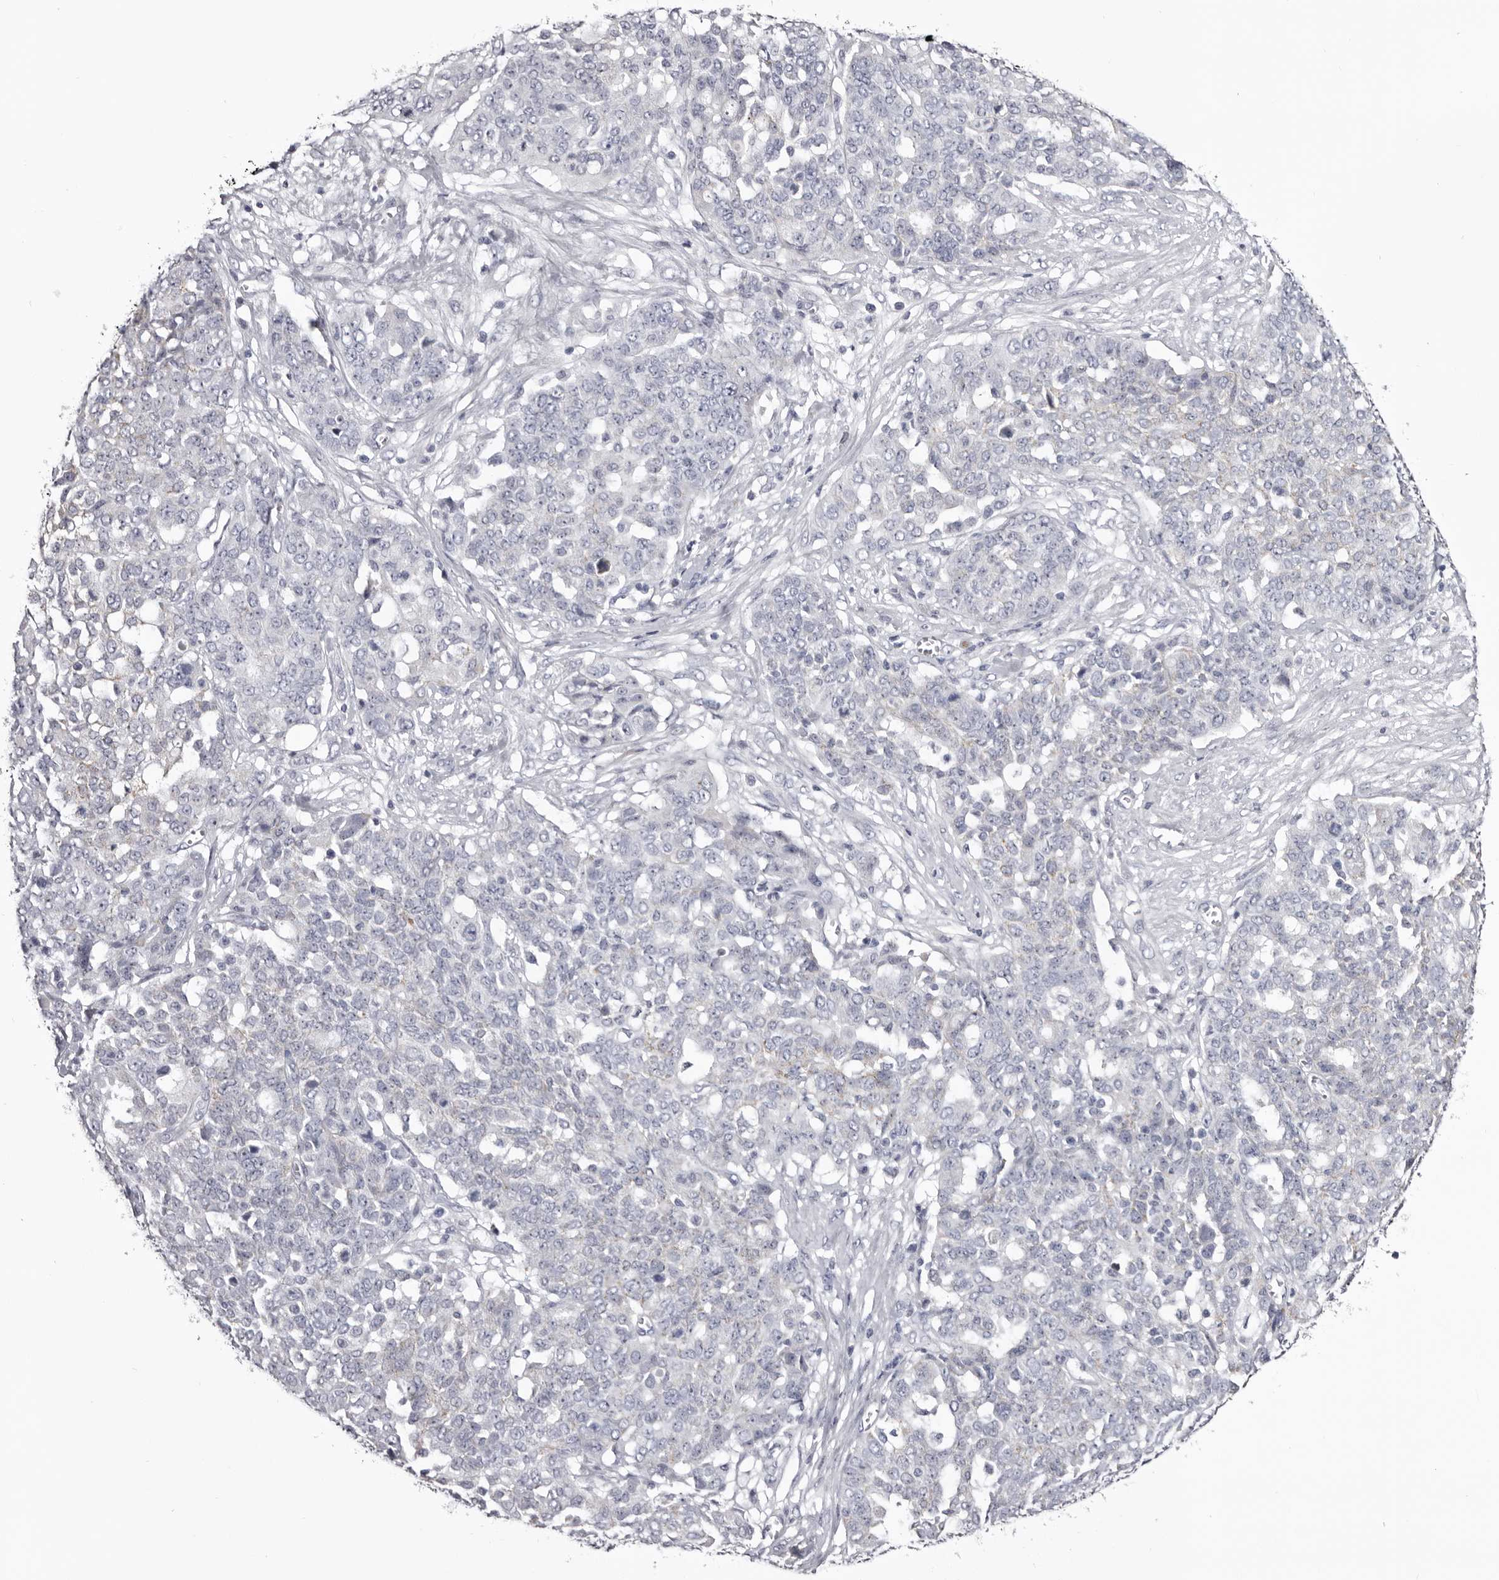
{"staining": {"intensity": "negative", "quantity": "none", "location": "none"}, "tissue": "ovarian cancer", "cell_type": "Tumor cells", "image_type": "cancer", "snomed": [{"axis": "morphology", "description": "Cystadenocarcinoma, serous, NOS"}, {"axis": "topography", "description": "Soft tissue"}, {"axis": "topography", "description": "Ovary"}], "caption": "Tumor cells show no significant staining in serous cystadenocarcinoma (ovarian). Brightfield microscopy of IHC stained with DAB (3,3'-diaminobenzidine) (brown) and hematoxylin (blue), captured at high magnification.", "gene": "CASQ1", "patient": {"sex": "female", "age": 57}}